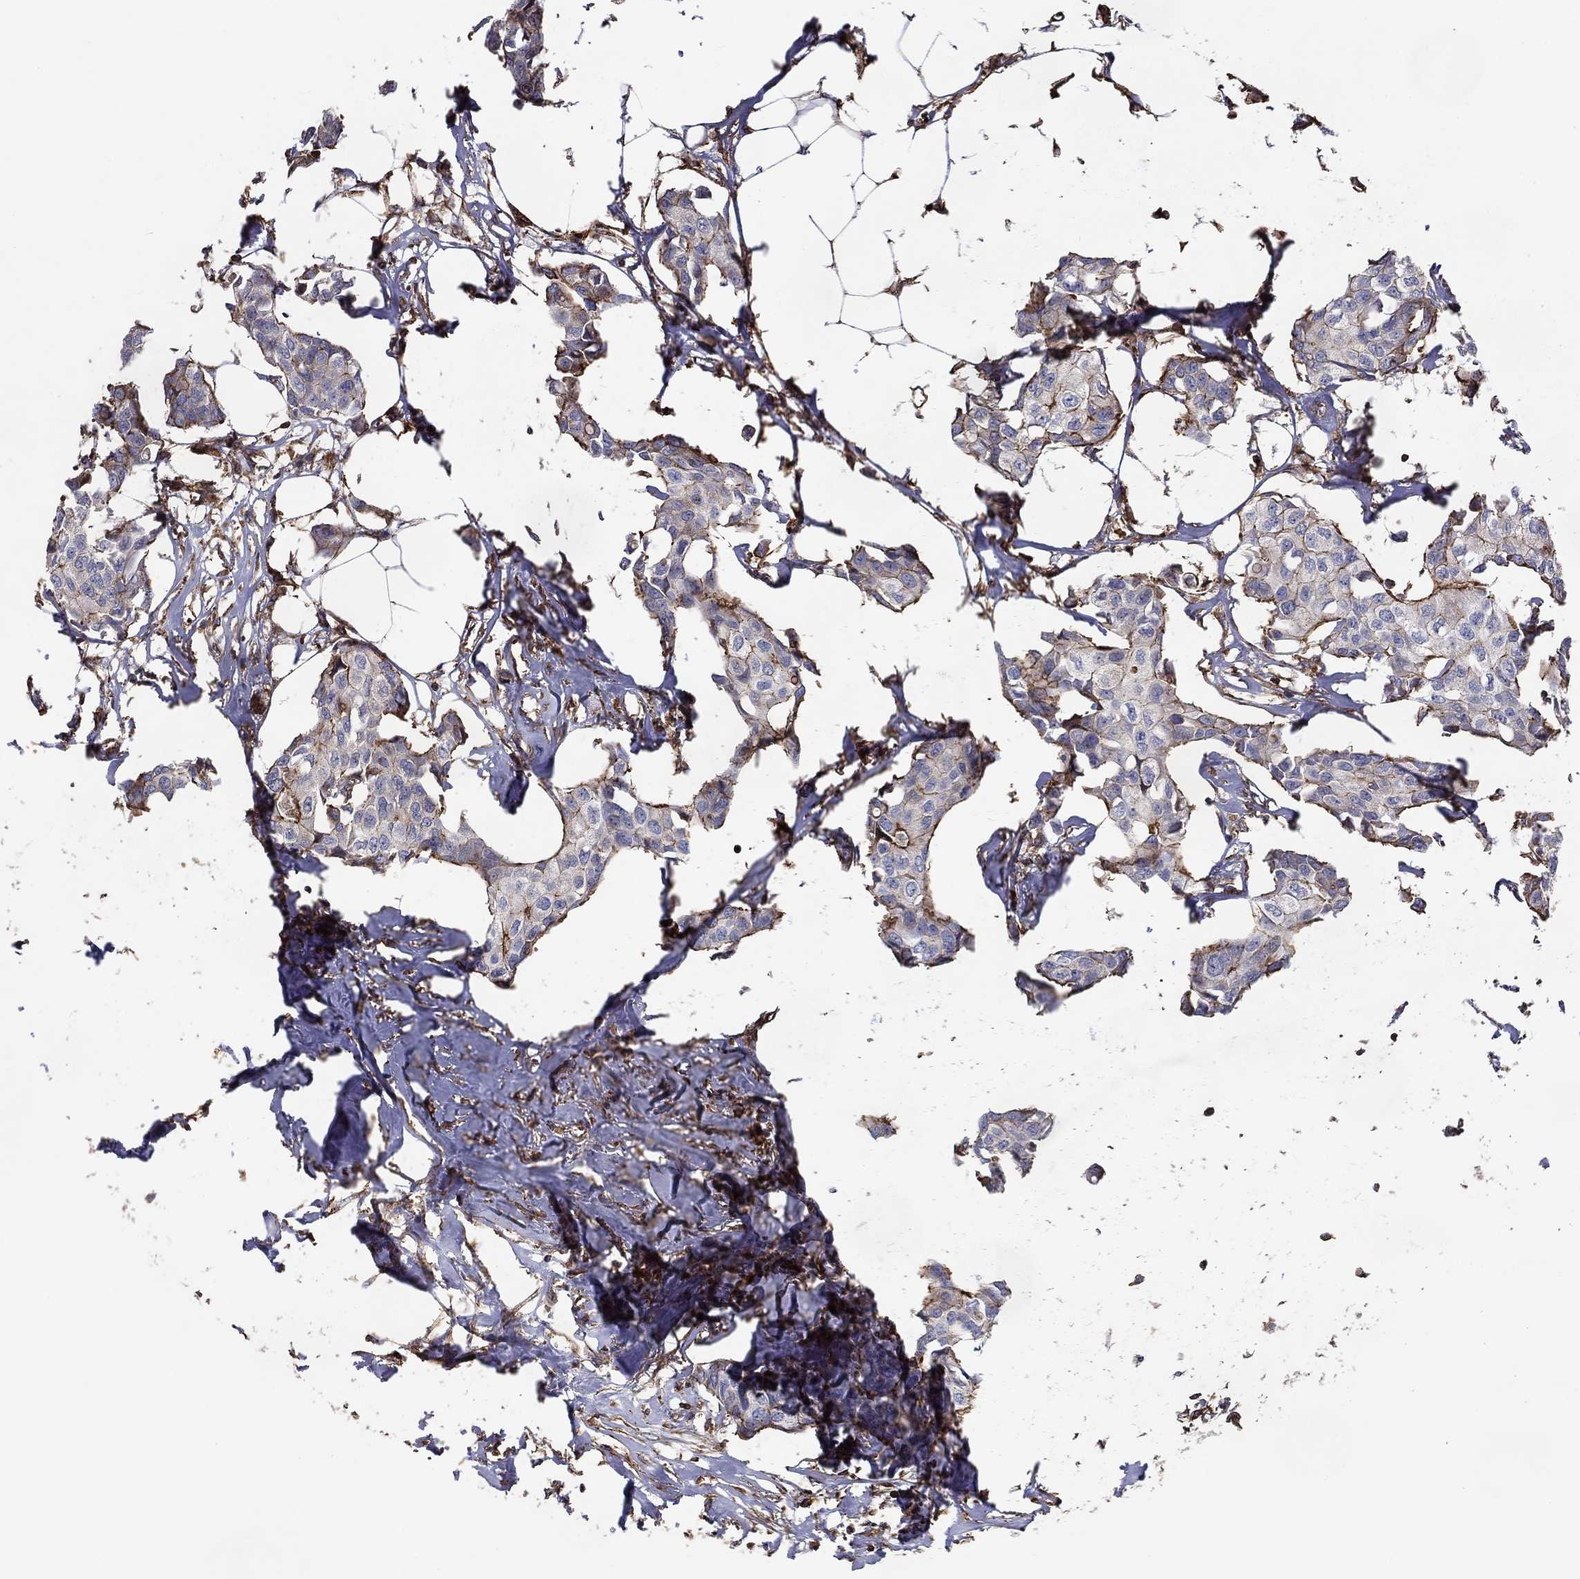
{"staining": {"intensity": "strong", "quantity": "<25%", "location": "cytoplasmic/membranous"}, "tissue": "breast cancer", "cell_type": "Tumor cells", "image_type": "cancer", "snomed": [{"axis": "morphology", "description": "Duct carcinoma"}, {"axis": "topography", "description": "Breast"}], "caption": "Intraductal carcinoma (breast) stained with a protein marker demonstrates strong staining in tumor cells.", "gene": "NPHP1", "patient": {"sex": "female", "age": 80}}